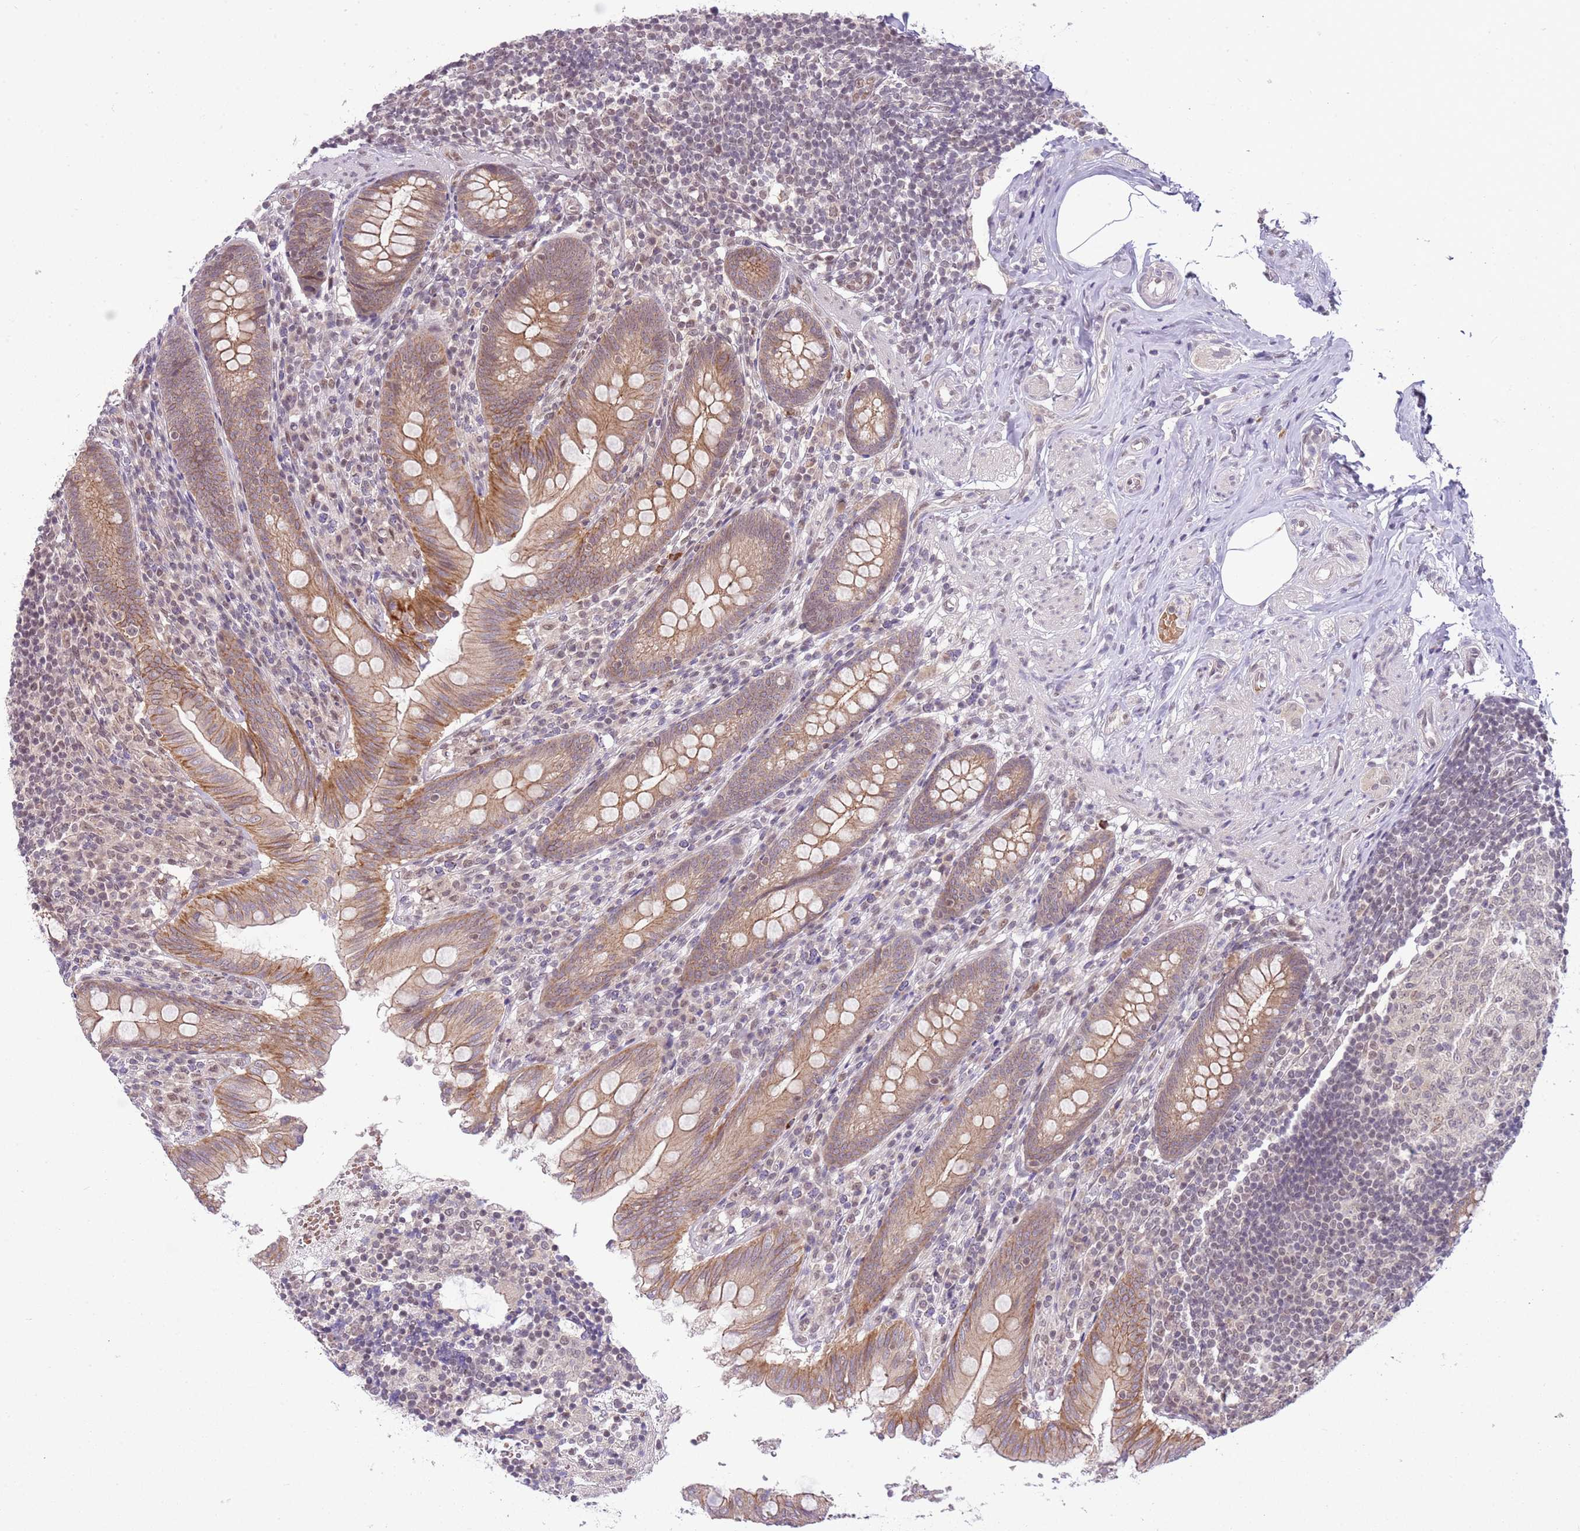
{"staining": {"intensity": "moderate", "quantity": ">75%", "location": "cytoplasmic/membranous"}, "tissue": "appendix", "cell_type": "Glandular cells", "image_type": "normal", "snomed": [{"axis": "morphology", "description": "Normal tissue, NOS"}, {"axis": "topography", "description": "Appendix"}], "caption": "High-power microscopy captured an IHC micrograph of unremarkable appendix, revealing moderate cytoplasmic/membranous staining in about >75% of glandular cells.", "gene": "TM2D1", "patient": {"sex": "male", "age": 55}}